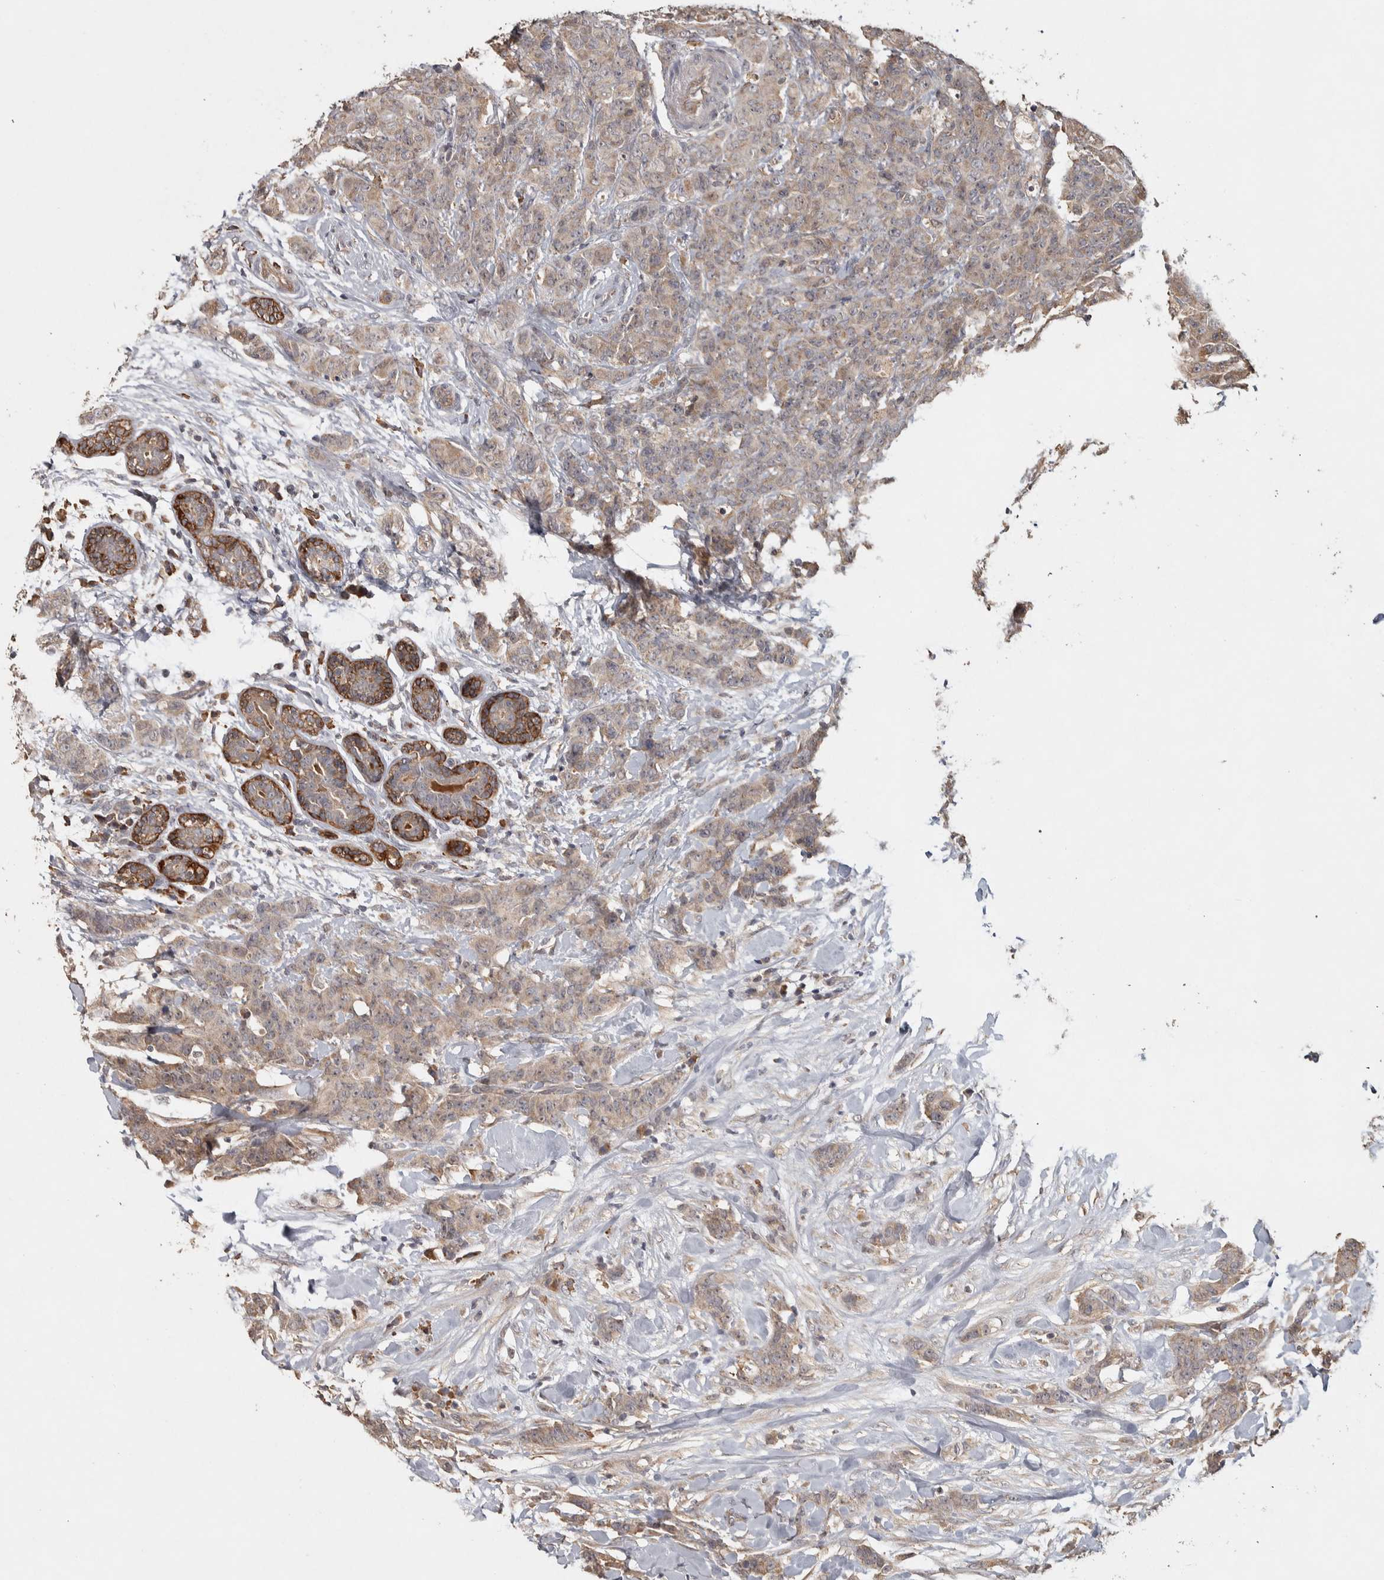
{"staining": {"intensity": "weak", "quantity": "25%-75%", "location": "cytoplasmic/membranous"}, "tissue": "breast cancer", "cell_type": "Tumor cells", "image_type": "cancer", "snomed": [{"axis": "morphology", "description": "Normal tissue, NOS"}, {"axis": "morphology", "description": "Duct carcinoma"}, {"axis": "topography", "description": "Breast"}], "caption": "Protein analysis of breast invasive ductal carcinoma tissue displays weak cytoplasmic/membranous positivity in about 25%-75% of tumor cells. (Brightfield microscopy of DAB IHC at high magnification).", "gene": "EIF3H", "patient": {"sex": "female", "age": 40}}